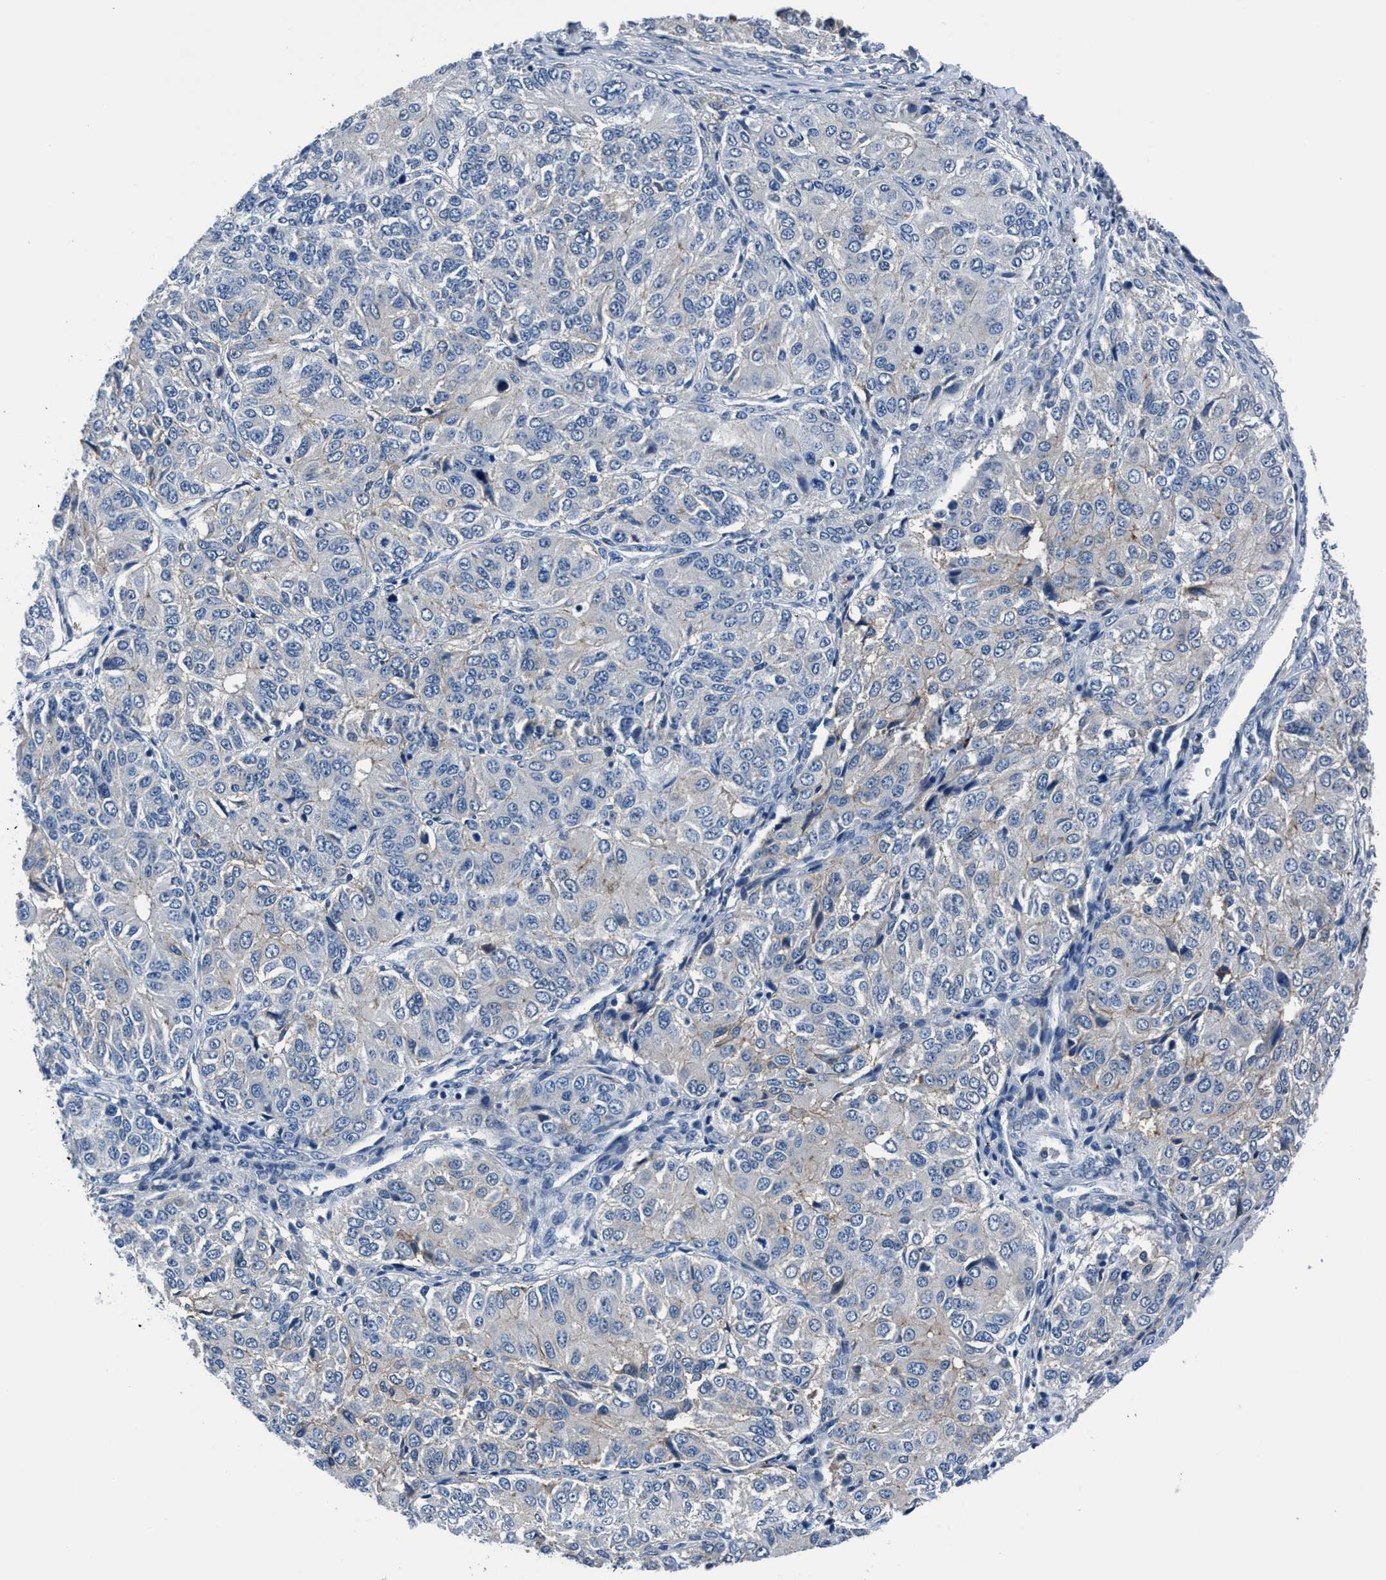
{"staining": {"intensity": "negative", "quantity": "none", "location": "none"}, "tissue": "ovarian cancer", "cell_type": "Tumor cells", "image_type": "cancer", "snomed": [{"axis": "morphology", "description": "Carcinoma, endometroid"}, {"axis": "topography", "description": "Ovary"}], "caption": "High power microscopy micrograph of an immunohistochemistry (IHC) photomicrograph of ovarian endometroid carcinoma, revealing no significant positivity in tumor cells. (IHC, brightfield microscopy, high magnification).", "gene": "TMEM94", "patient": {"sex": "female", "age": 51}}